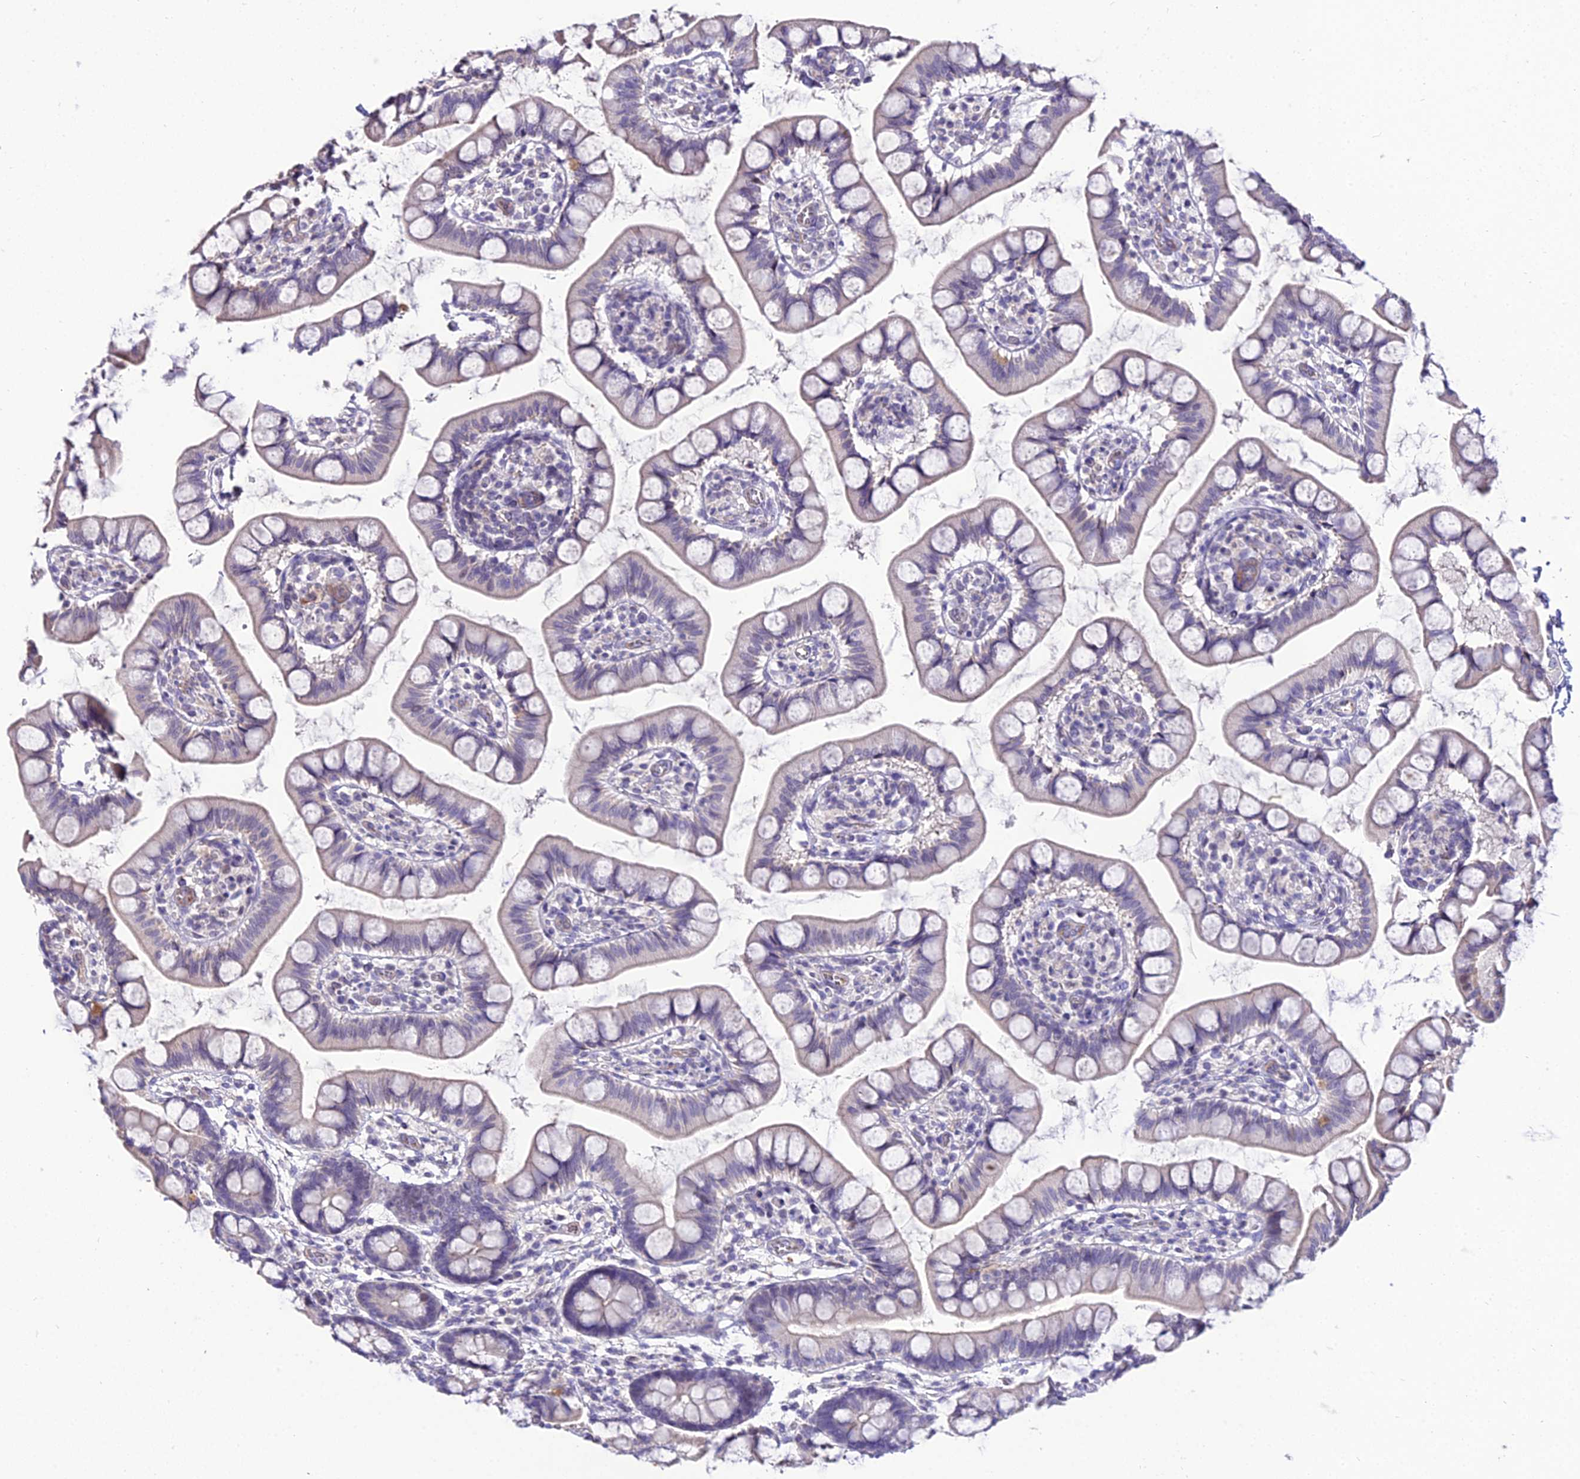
{"staining": {"intensity": "weak", "quantity": "25%-75%", "location": "cytoplasmic/membranous"}, "tissue": "small intestine", "cell_type": "Glandular cells", "image_type": "normal", "snomed": [{"axis": "morphology", "description": "Normal tissue, NOS"}, {"axis": "topography", "description": "Small intestine"}], "caption": "Brown immunohistochemical staining in benign small intestine demonstrates weak cytoplasmic/membranous positivity in approximately 25%-75% of glandular cells.", "gene": "SHQ1", "patient": {"sex": "male", "age": 52}}